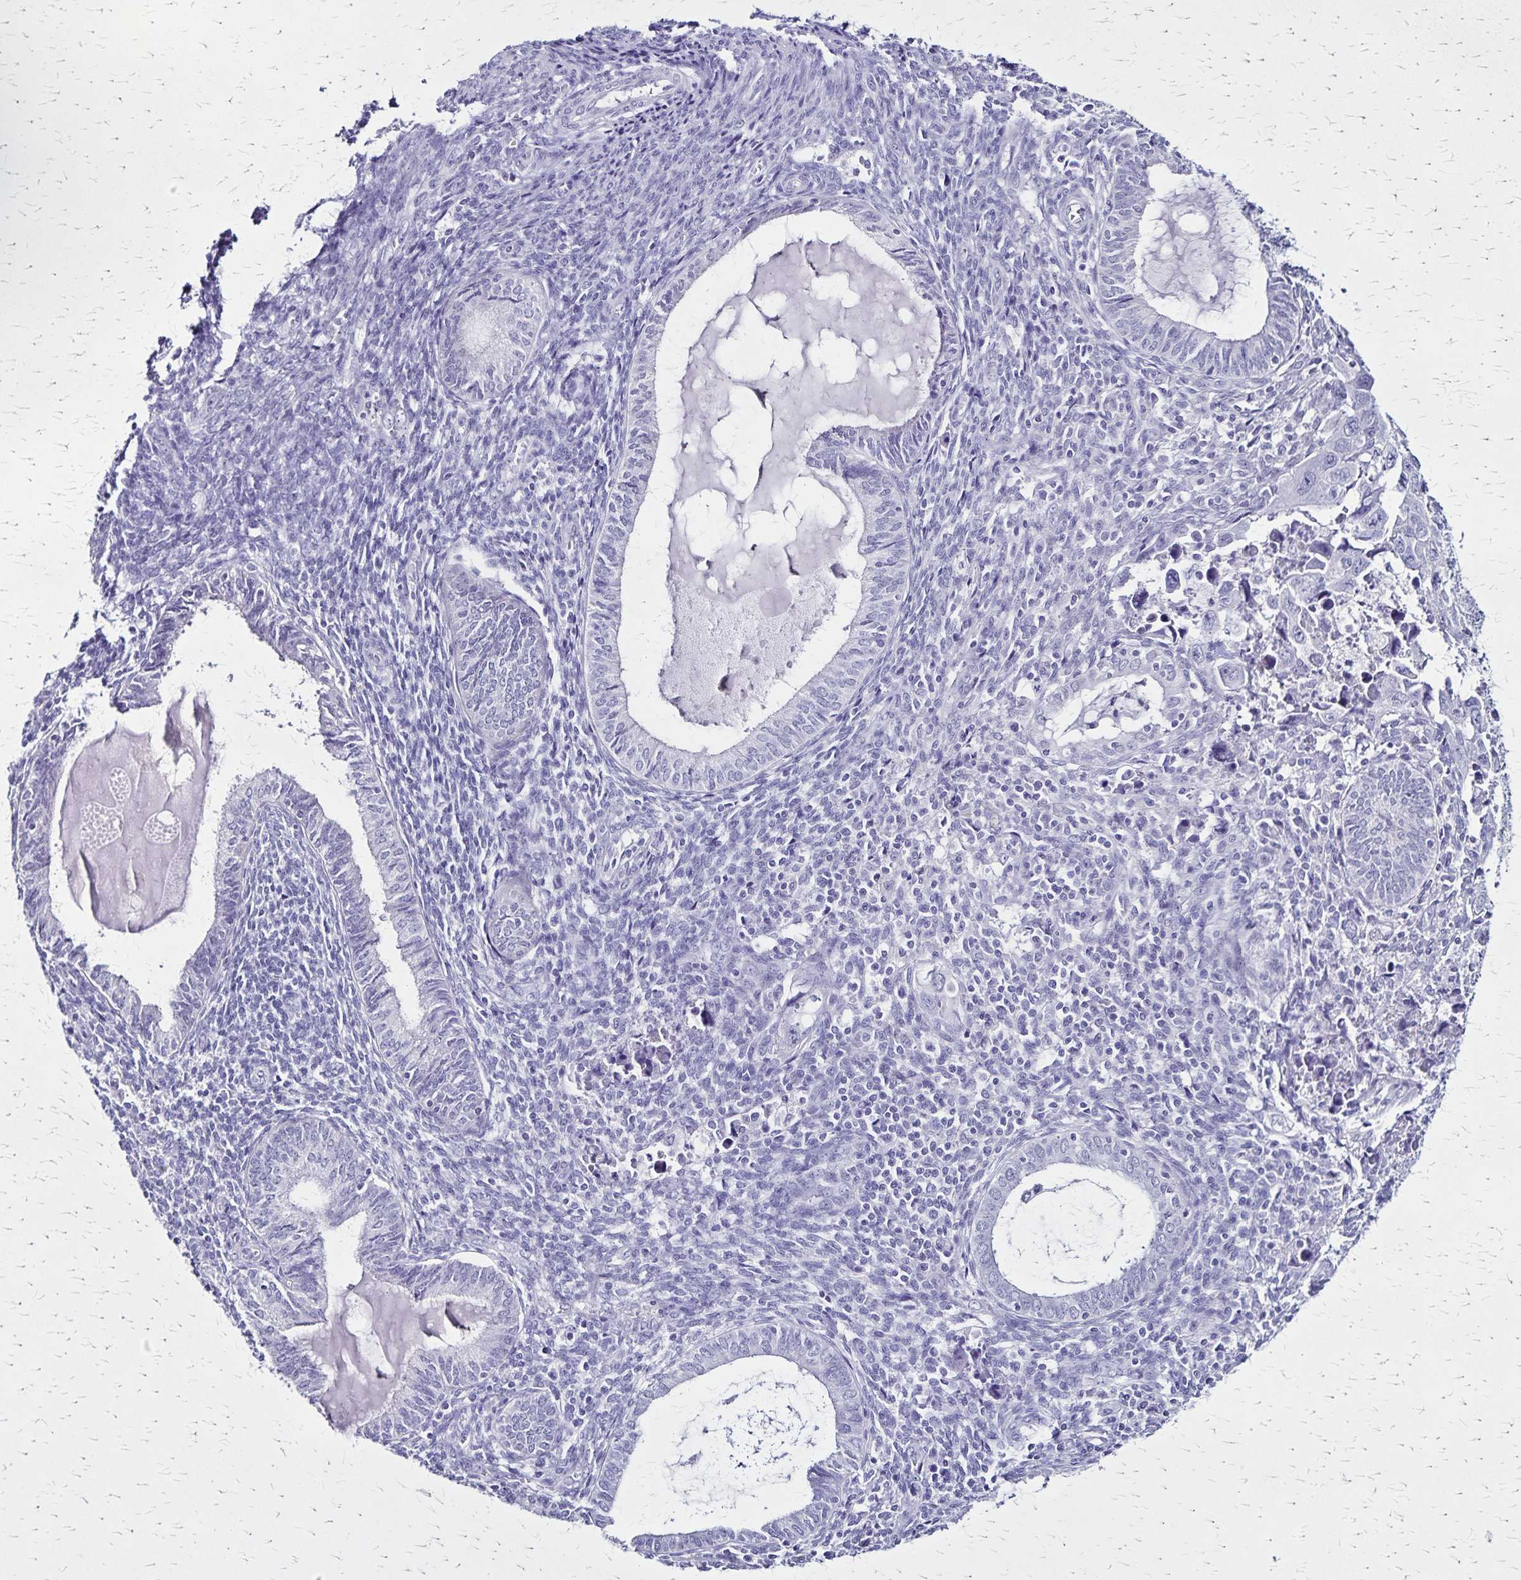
{"staining": {"intensity": "negative", "quantity": "none", "location": "none"}, "tissue": "endometrial cancer", "cell_type": "Tumor cells", "image_type": "cancer", "snomed": [{"axis": "morphology", "description": "Adenocarcinoma, NOS"}, {"axis": "topography", "description": "Uterus"}], "caption": "There is no significant expression in tumor cells of endometrial adenocarcinoma.", "gene": "PLXNA4", "patient": {"sex": "female", "age": 62}}